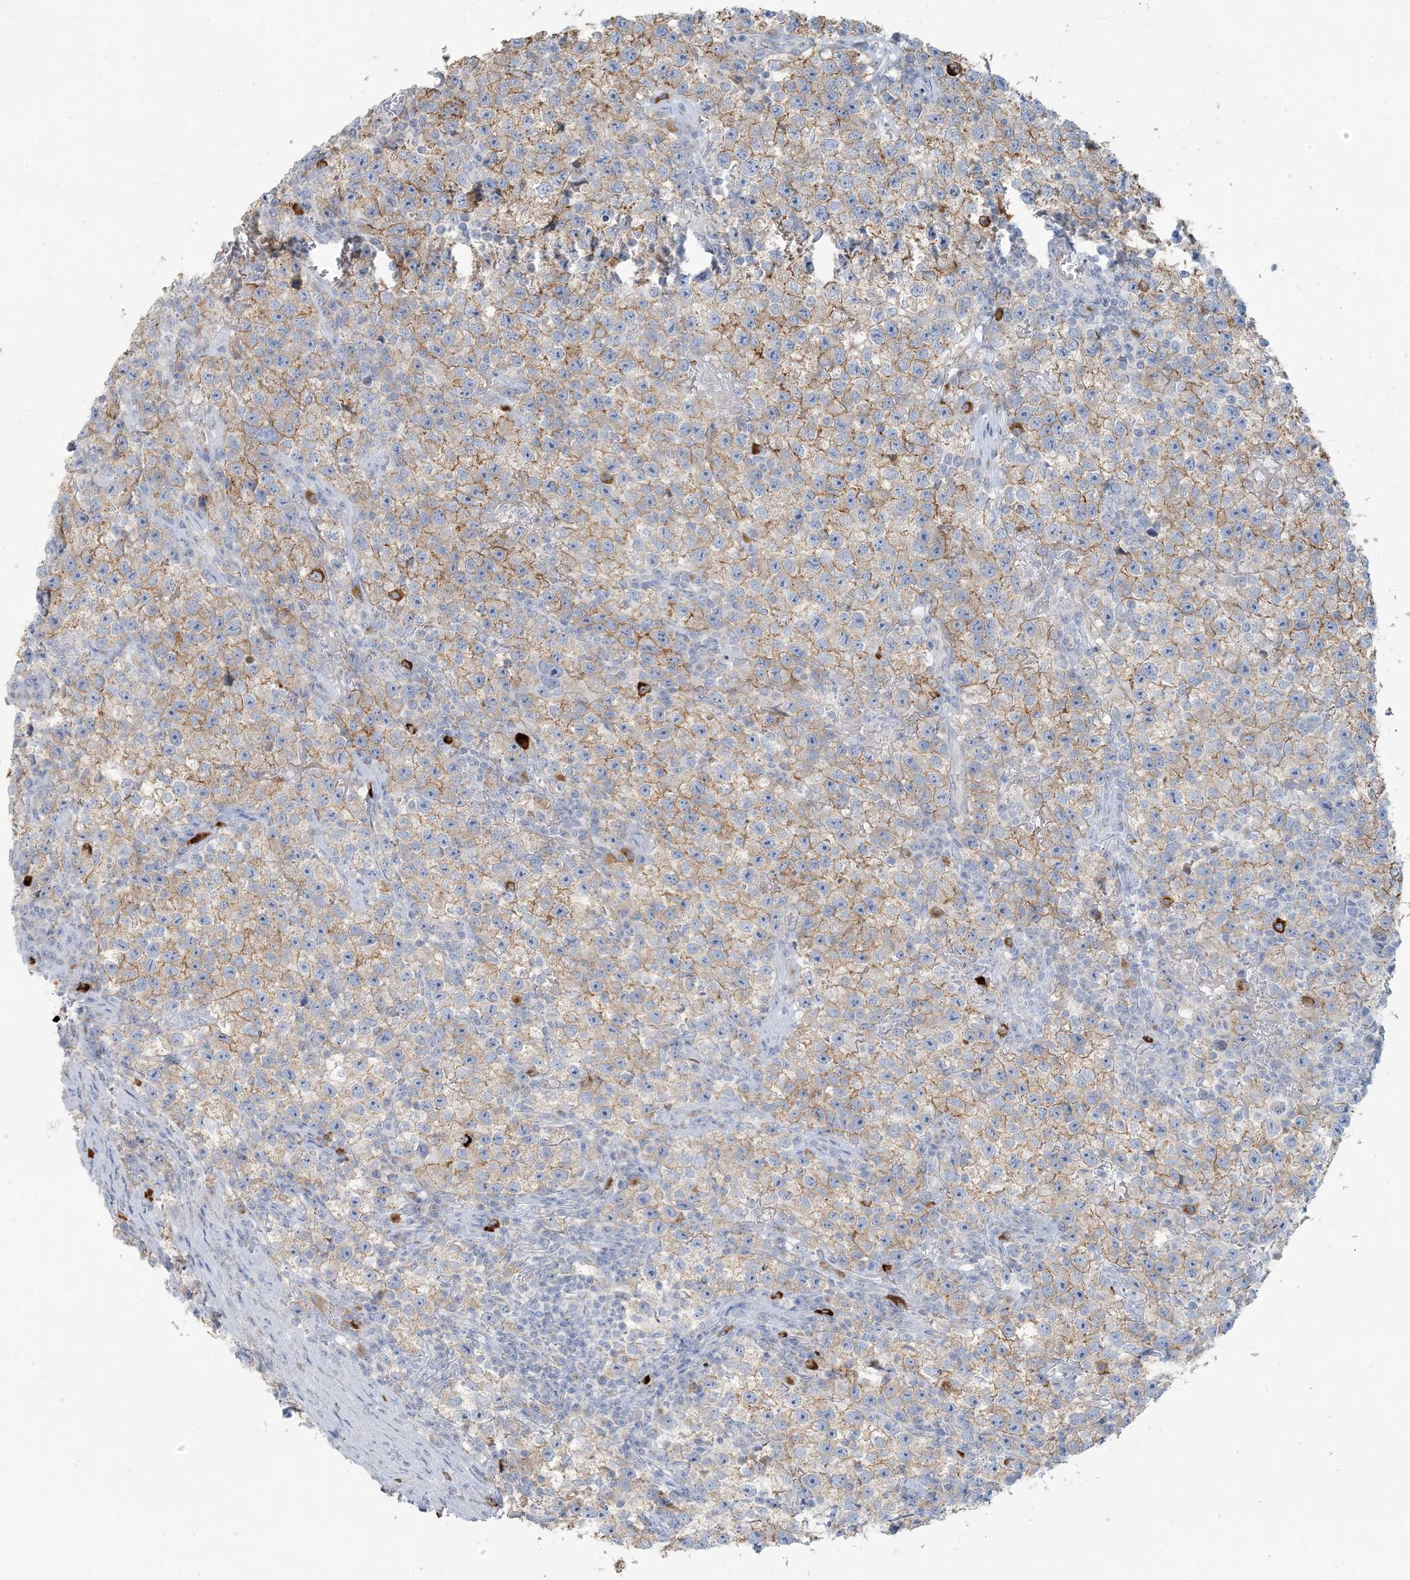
{"staining": {"intensity": "weak", "quantity": ">75%", "location": "cytoplasmic/membranous"}, "tissue": "testis cancer", "cell_type": "Tumor cells", "image_type": "cancer", "snomed": [{"axis": "morphology", "description": "Seminoma, NOS"}, {"axis": "topography", "description": "Testis"}], "caption": "A high-resolution photomicrograph shows immunohistochemistry (IHC) staining of testis cancer (seminoma), which displays weak cytoplasmic/membranous staining in approximately >75% of tumor cells.", "gene": "SCML1", "patient": {"sex": "male", "age": 22}}